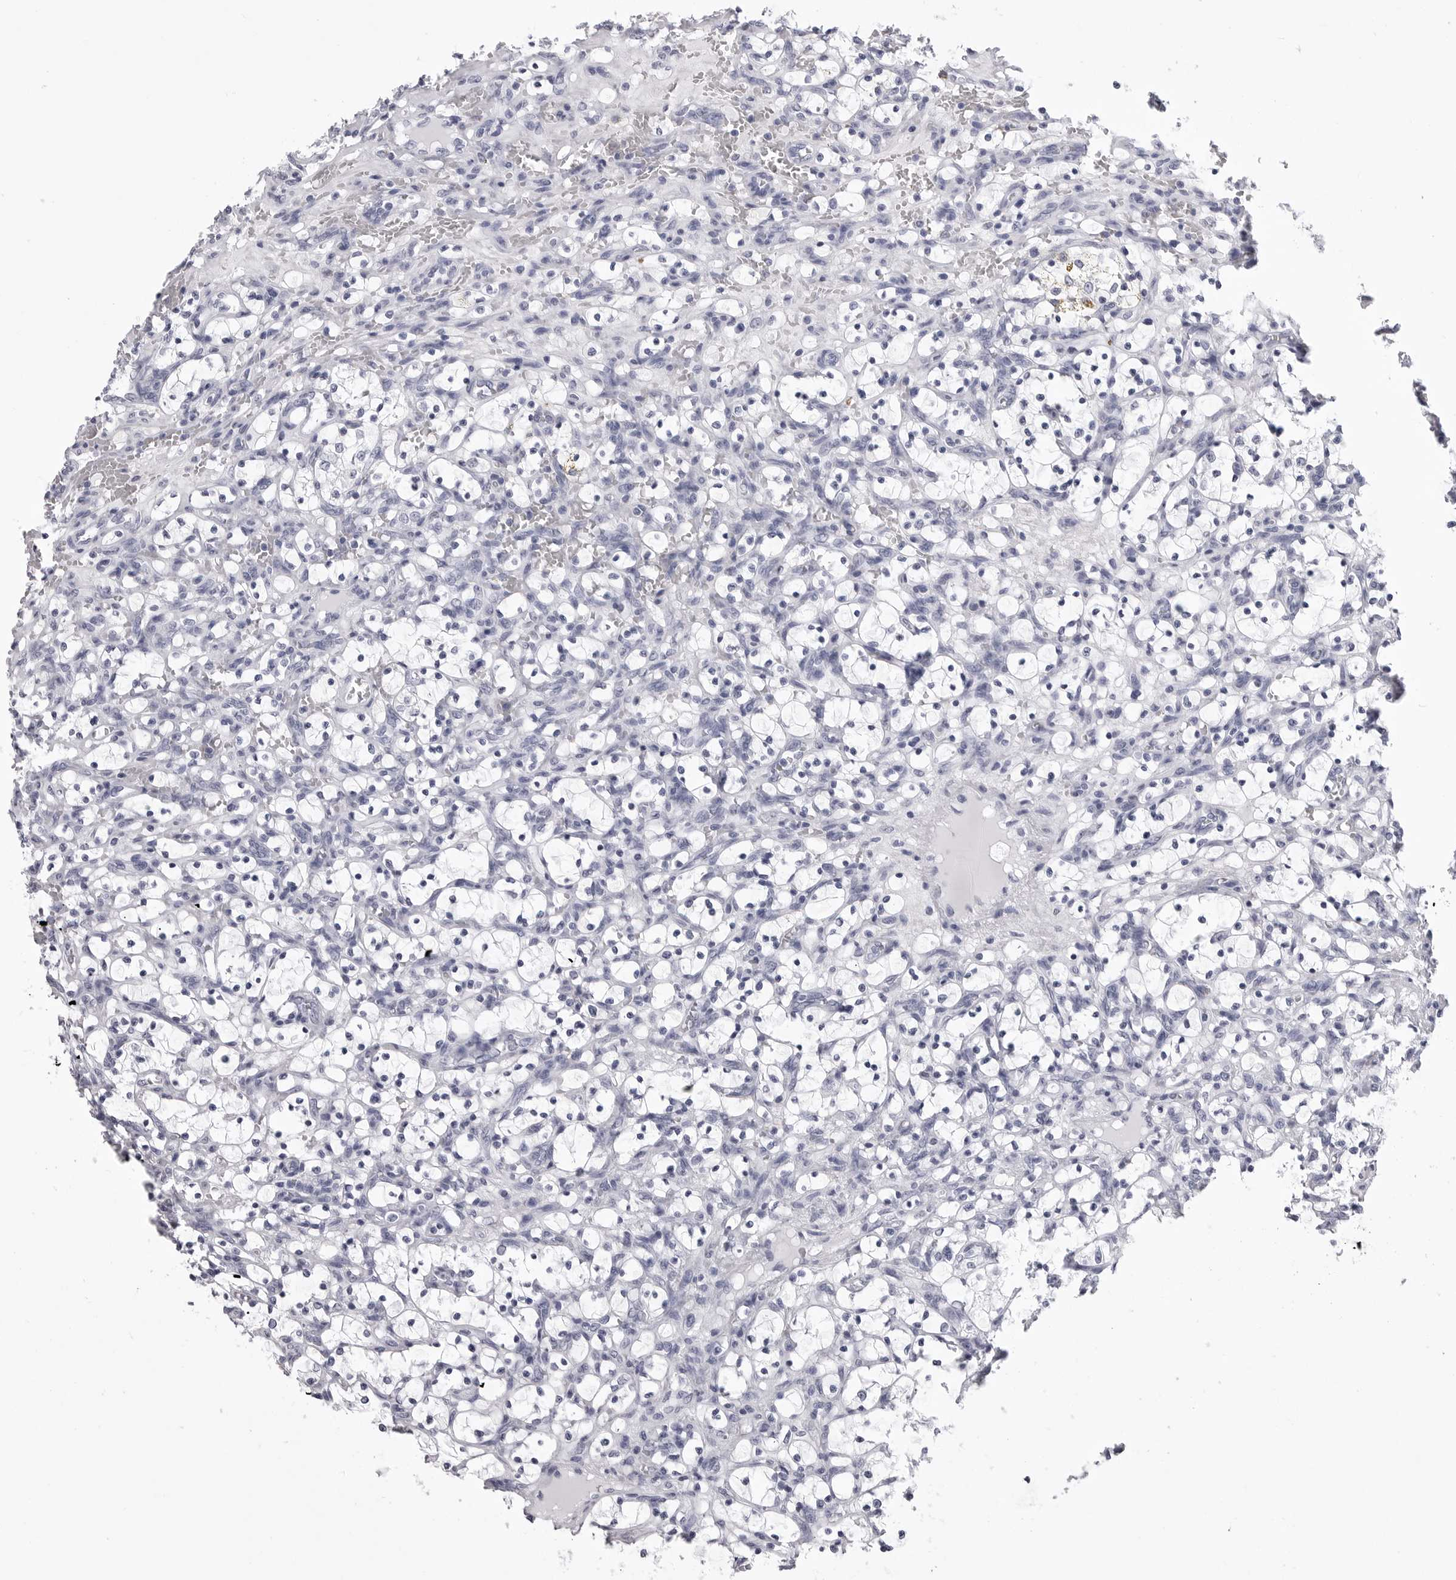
{"staining": {"intensity": "negative", "quantity": "none", "location": "none"}, "tissue": "renal cancer", "cell_type": "Tumor cells", "image_type": "cancer", "snomed": [{"axis": "morphology", "description": "Adenocarcinoma, NOS"}, {"axis": "topography", "description": "Kidney"}], "caption": "Image shows no protein staining in tumor cells of renal cancer tissue.", "gene": "LGALS4", "patient": {"sex": "female", "age": 69}}